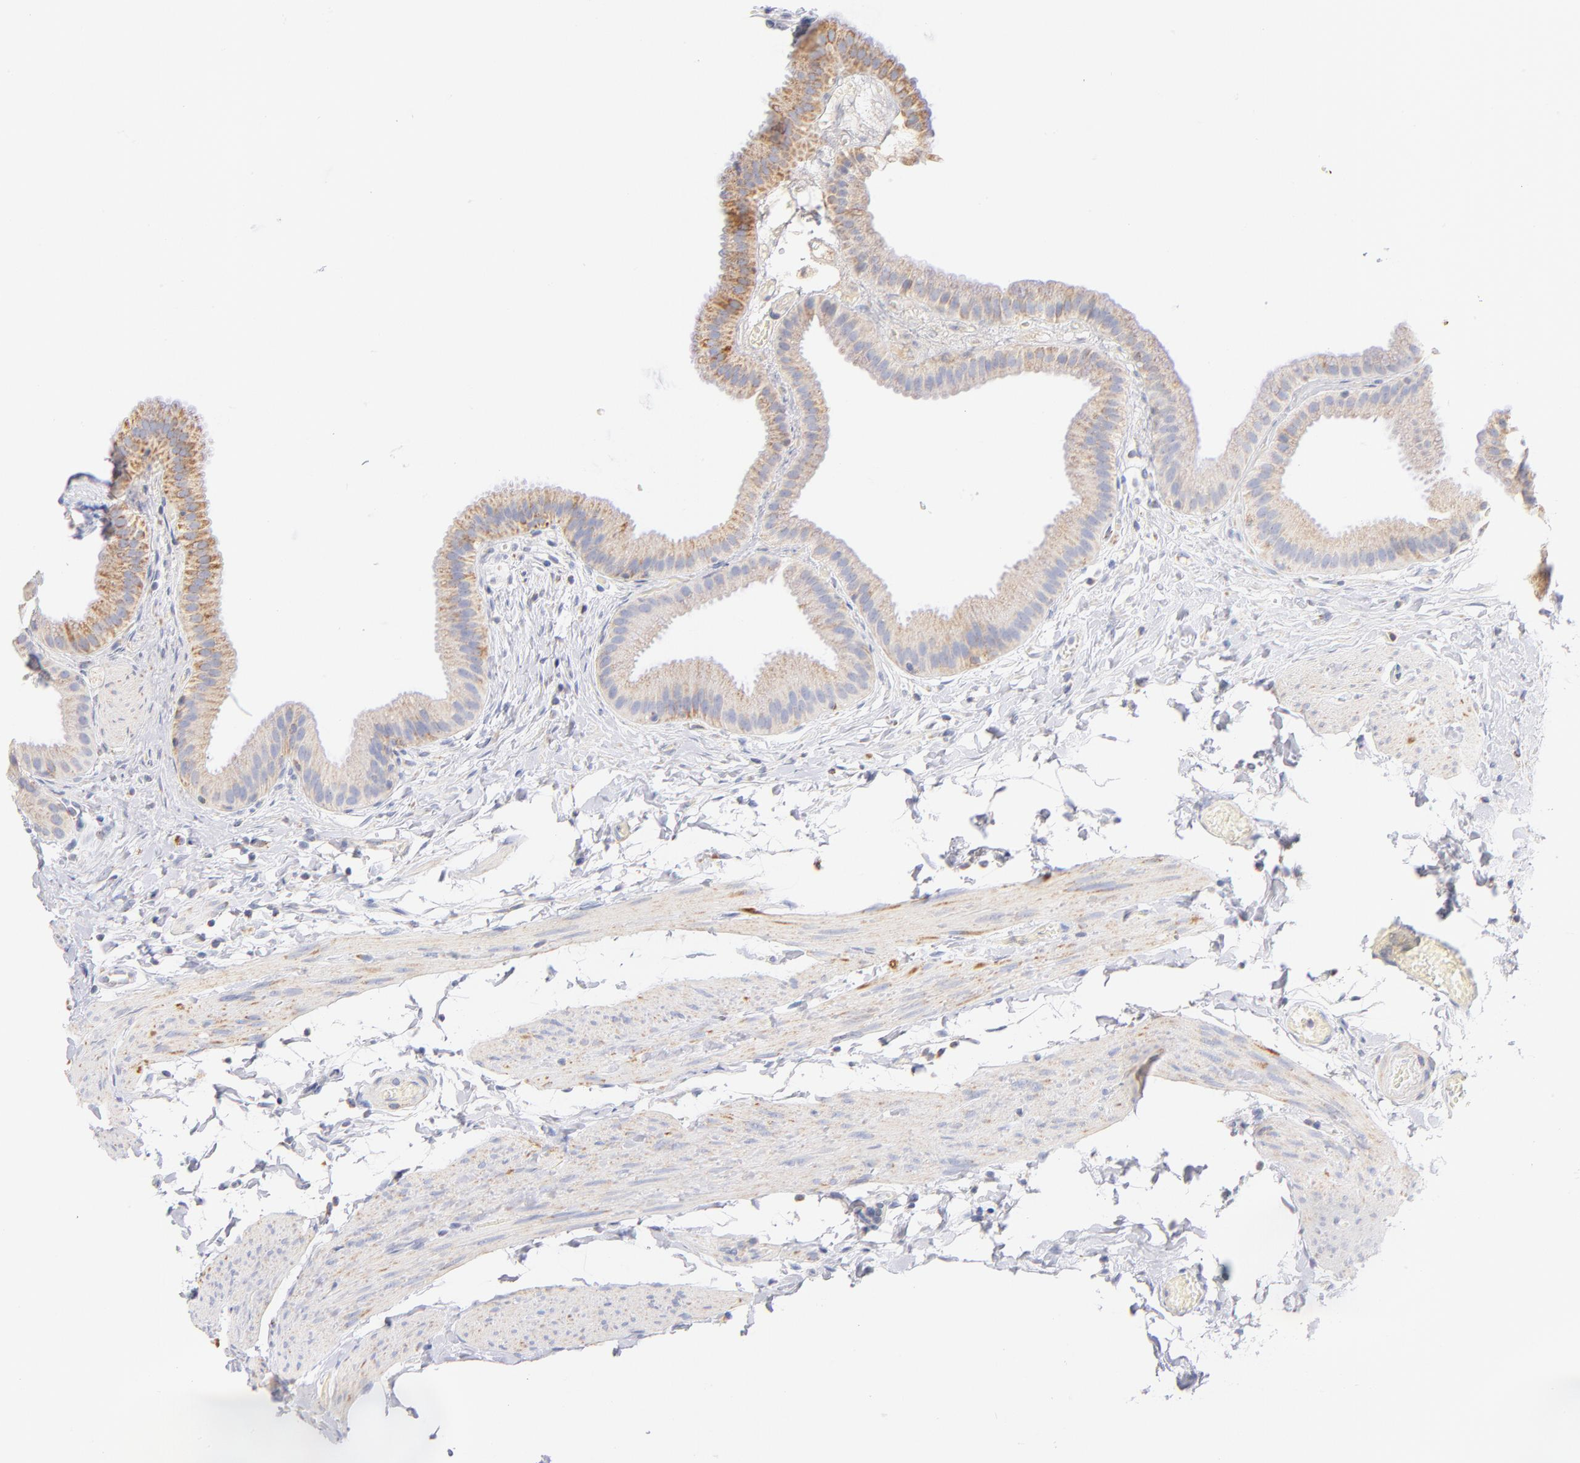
{"staining": {"intensity": "weak", "quantity": ">75%", "location": "cytoplasmic/membranous"}, "tissue": "gallbladder", "cell_type": "Glandular cells", "image_type": "normal", "snomed": [{"axis": "morphology", "description": "Normal tissue, NOS"}, {"axis": "topography", "description": "Gallbladder"}], "caption": "Immunohistochemistry (DAB (3,3'-diaminobenzidine)) staining of normal gallbladder reveals weak cytoplasmic/membranous protein positivity in about >75% of glandular cells.", "gene": "AIFM1", "patient": {"sex": "female", "age": 63}}